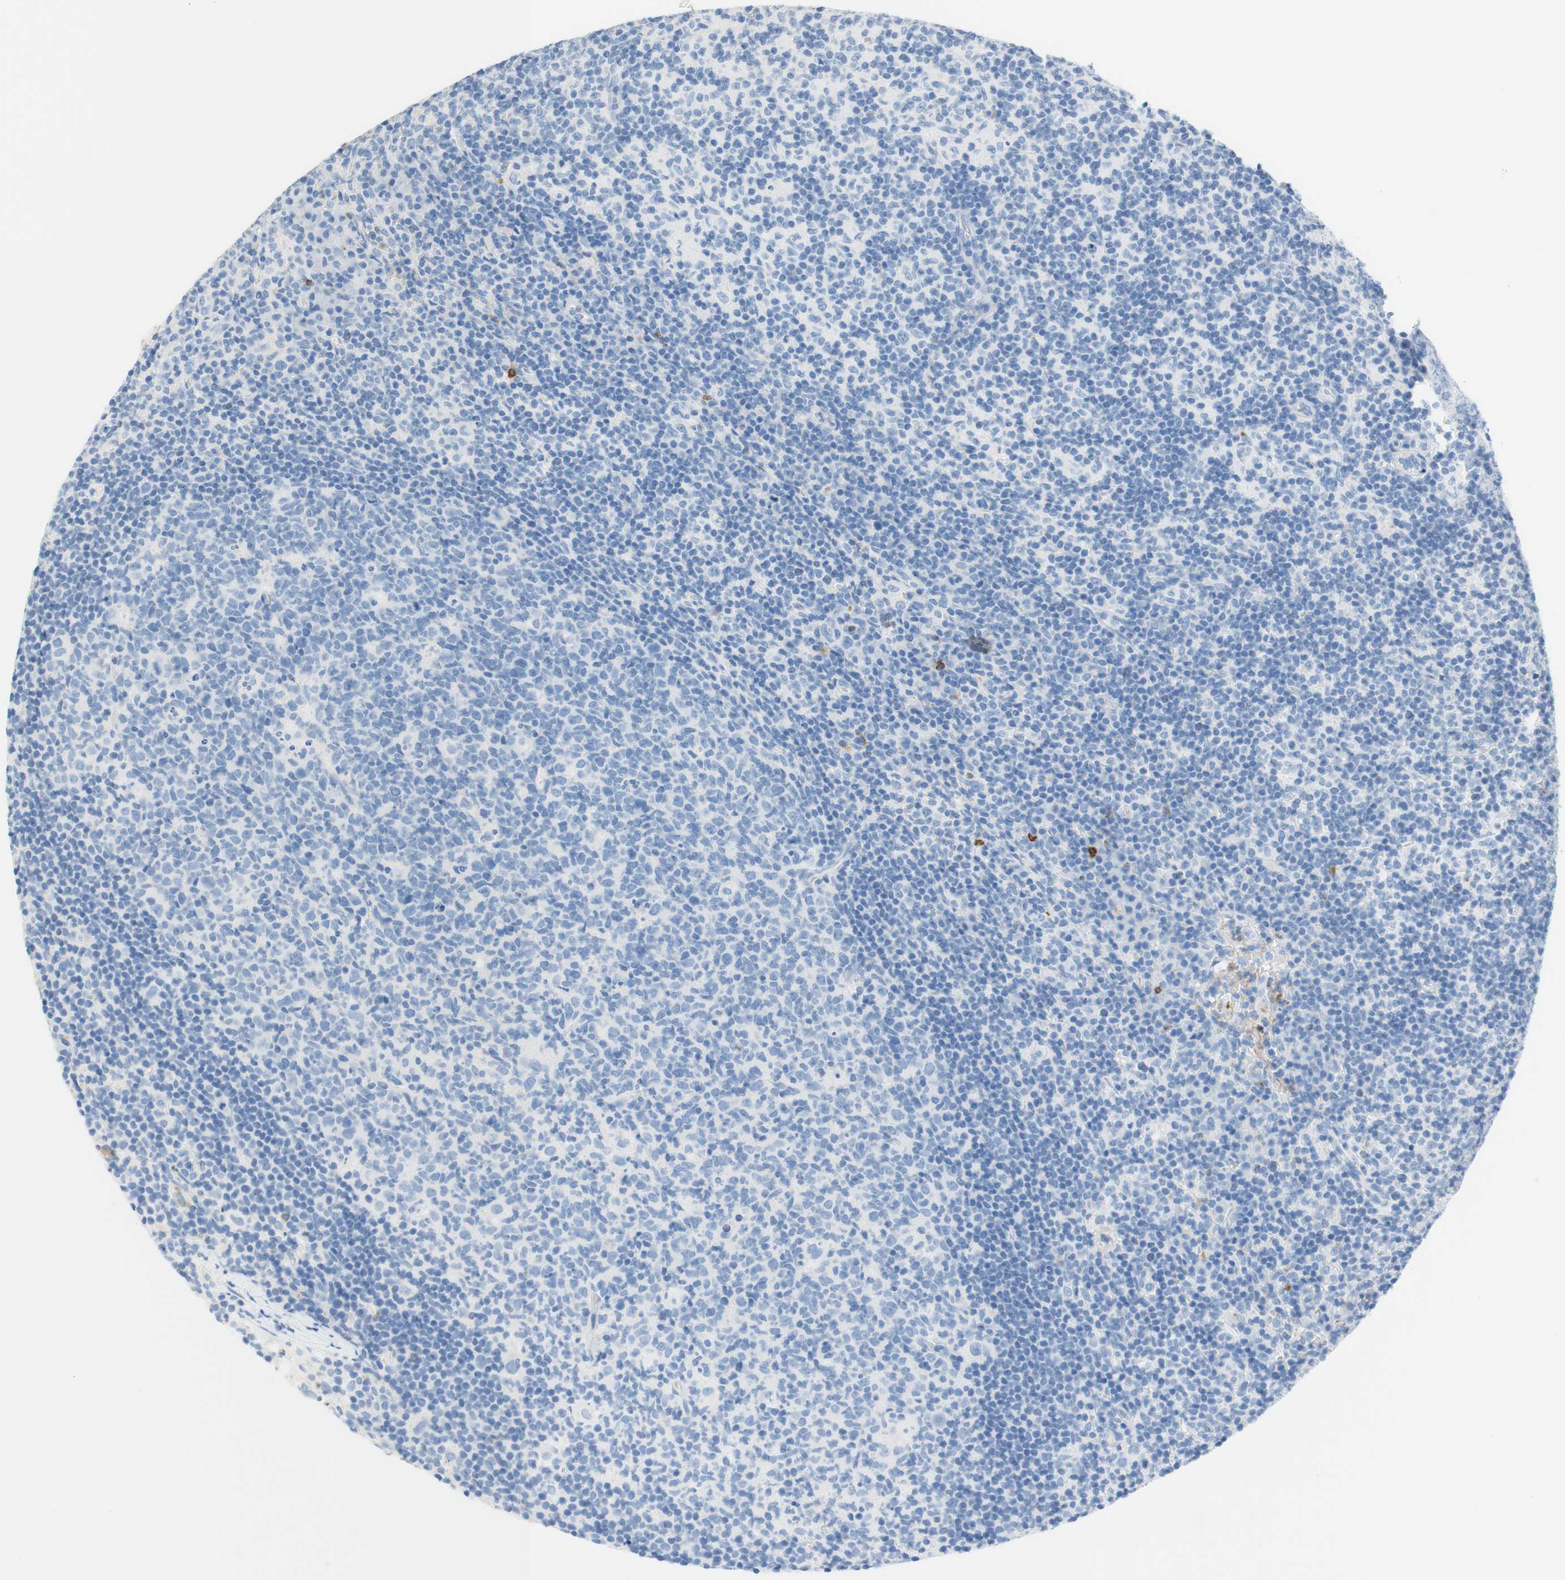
{"staining": {"intensity": "negative", "quantity": "none", "location": "none"}, "tissue": "lymph node", "cell_type": "Germinal center cells", "image_type": "normal", "snomed": [{"axis": "morphology", "description": "Normal tissue, NOS"}, {"axis": "morphology", "description": "Inflammation, NOS"}, {"axis": "topography", "description": "Lymph node"}], "caption": "Normal lymph node was stained to show a protein in brown. There is no significant expression in germinal center cells. (DAB immunohistochemistry visualized using brightfield microscopy, high magnification).", "gene": "CEACAM1", "patient": {"sex": "male", "age": 55}}